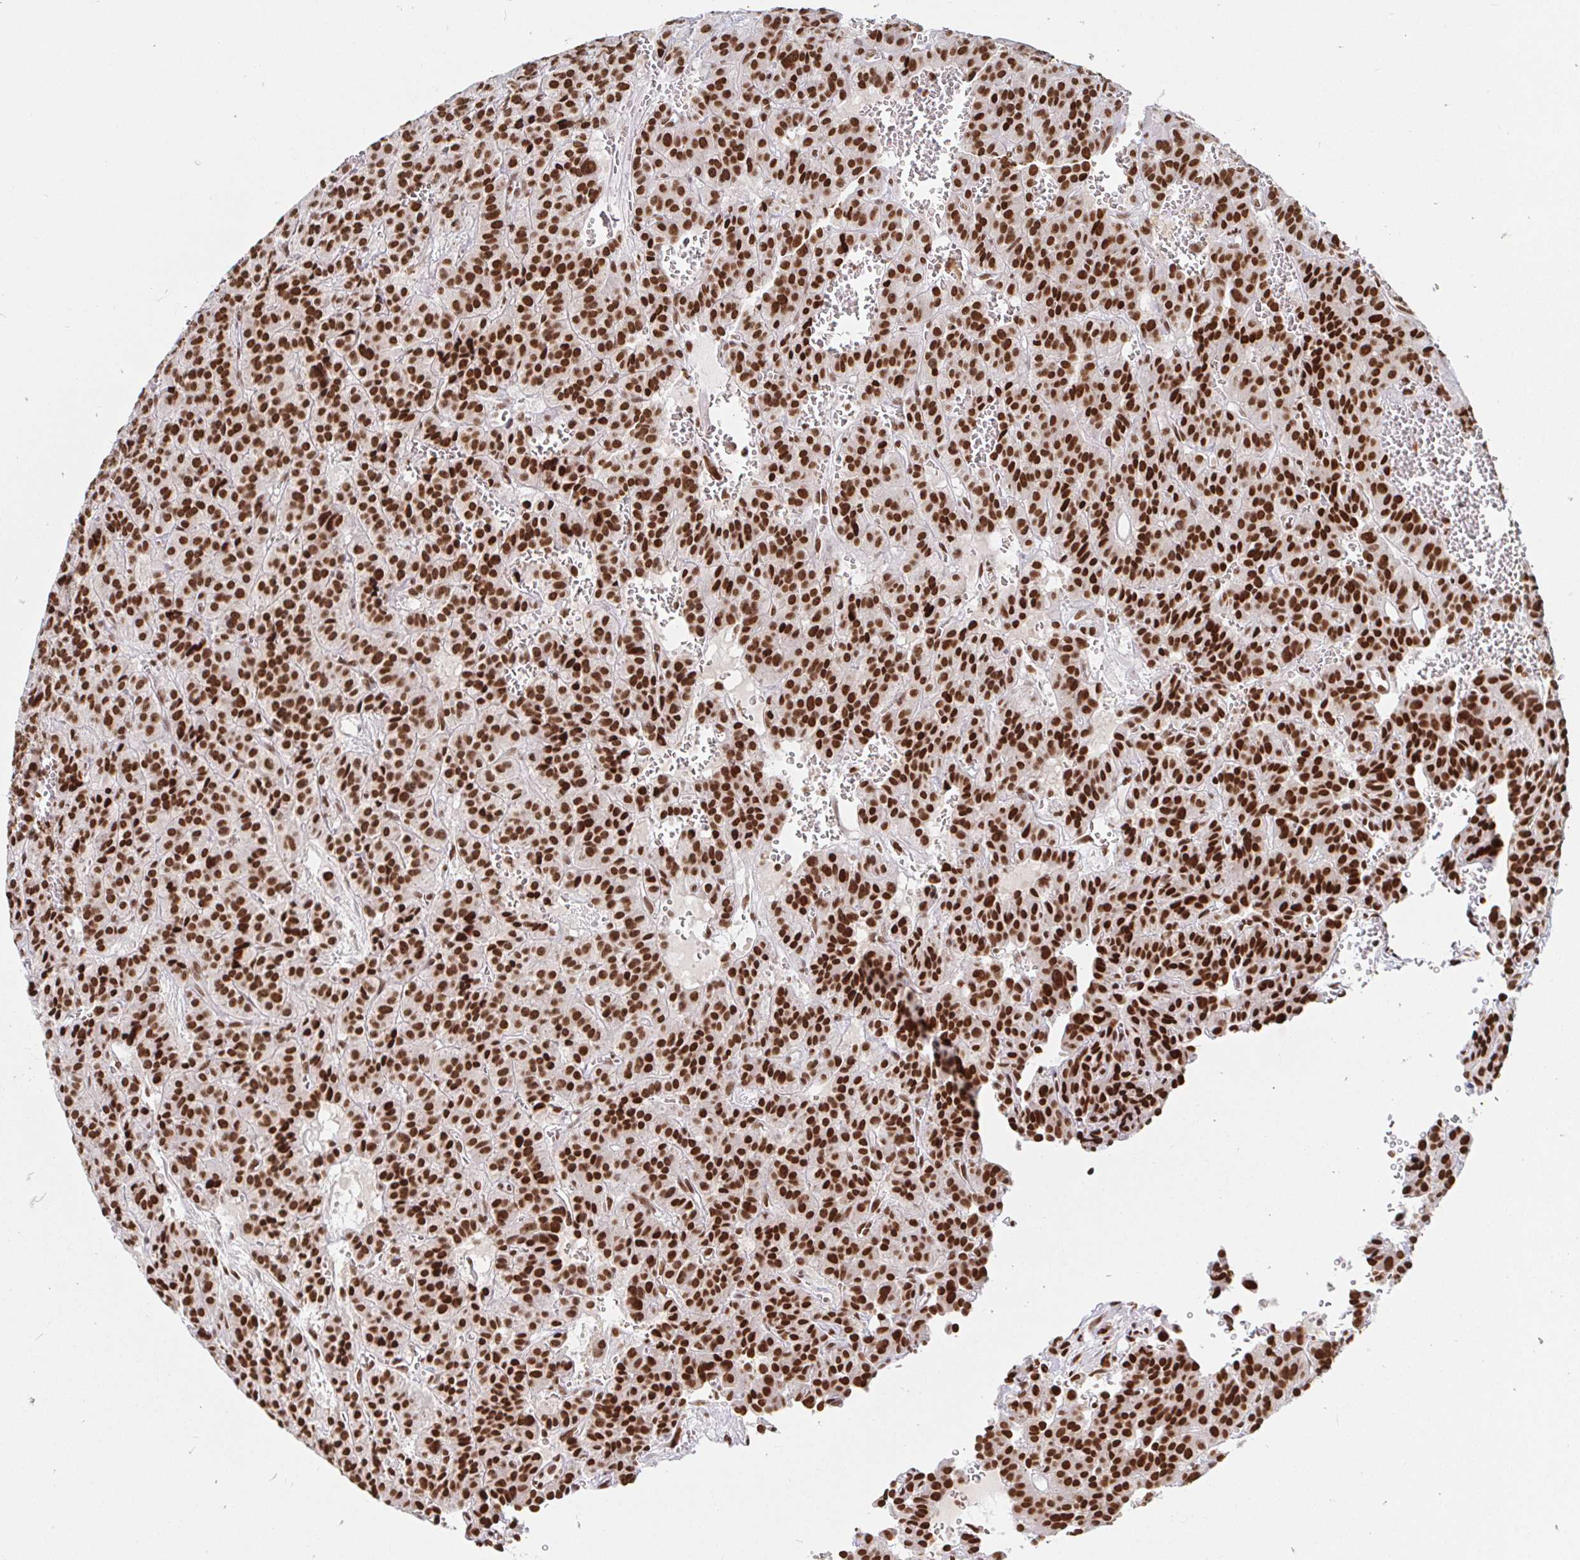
{"staining": {"intensity": "strong", "quantity": ">75%", "location": "nuclear"}, "tissue": "carcinoid", "cell_type": "Tumor cells", "image_type": "cancer", "snomed": [{"axis": "morphology", "description": "Carcinoid, malignant, NOS"}, {"axis": "topography", "description": "Lung"}], "caption": "Carcinoid stained with DAB (3,3'-diaminobenzidine) immunohistochemistry shows high levels of strong nuclear expression in approximately >75% of tumor cells.", "gene": "RBMX", "patient": {"sex": "female", "age": 71}}